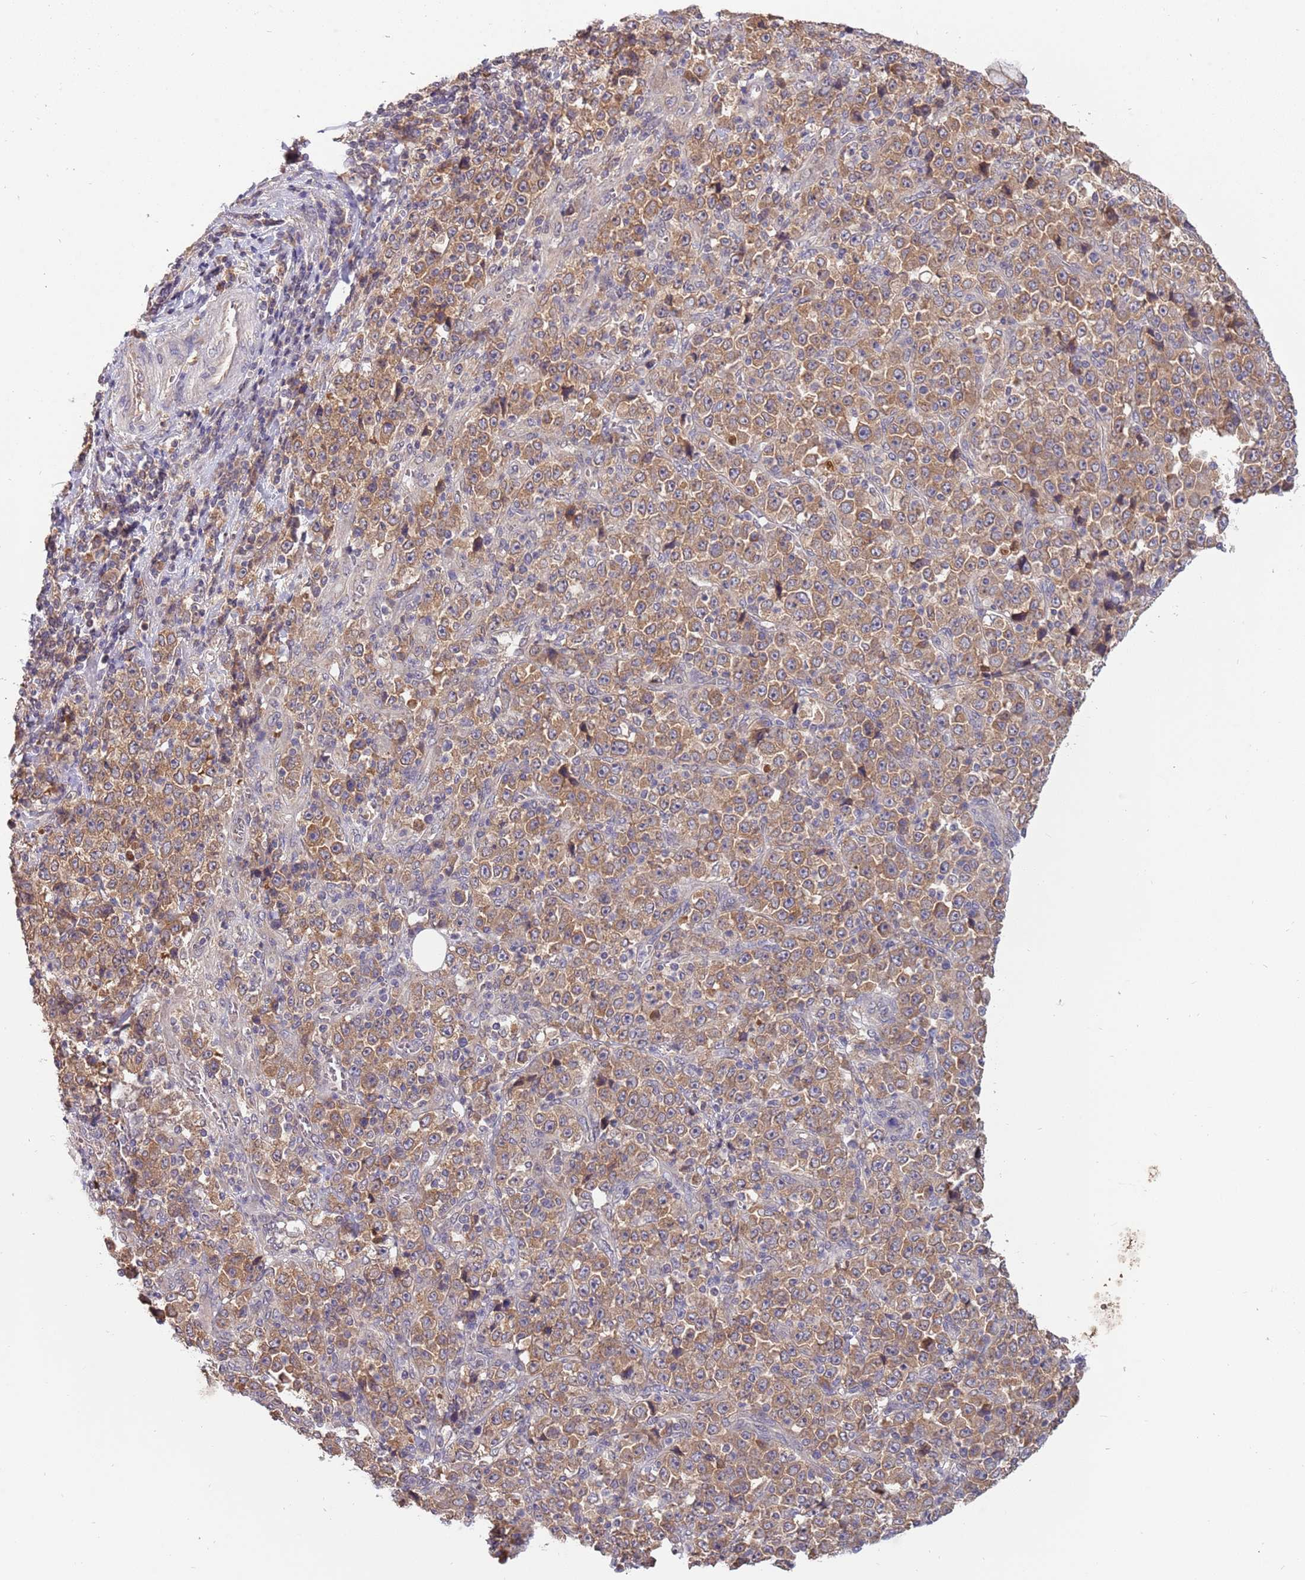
{"staining": {"intensity": "moderate", "quantity": ">75%", "location": "cytoplasmic/membranous"}, "tissue": "stomach cancer", "cell_type": "Tumor cells", "image_type": "cancer", "snomed": [{"axis": "morphology", "description": "Normal tissue, NOS"}, {"axis": "morphology", "description": "Adenocarcinoma, NOS"}, {"axis": "topography", "description": "Stomach, upper"}, {"axis": "topography", "description": "Stomach"}], "caption": "Moderate cytoplasmic/membranous expression for a protein is identified in about >75% of tumor cells of adenocarcinoma (stomach) using immunohistochemistry.", "gene": "USP32", "patient": {"sex": "male", "age": 59}}